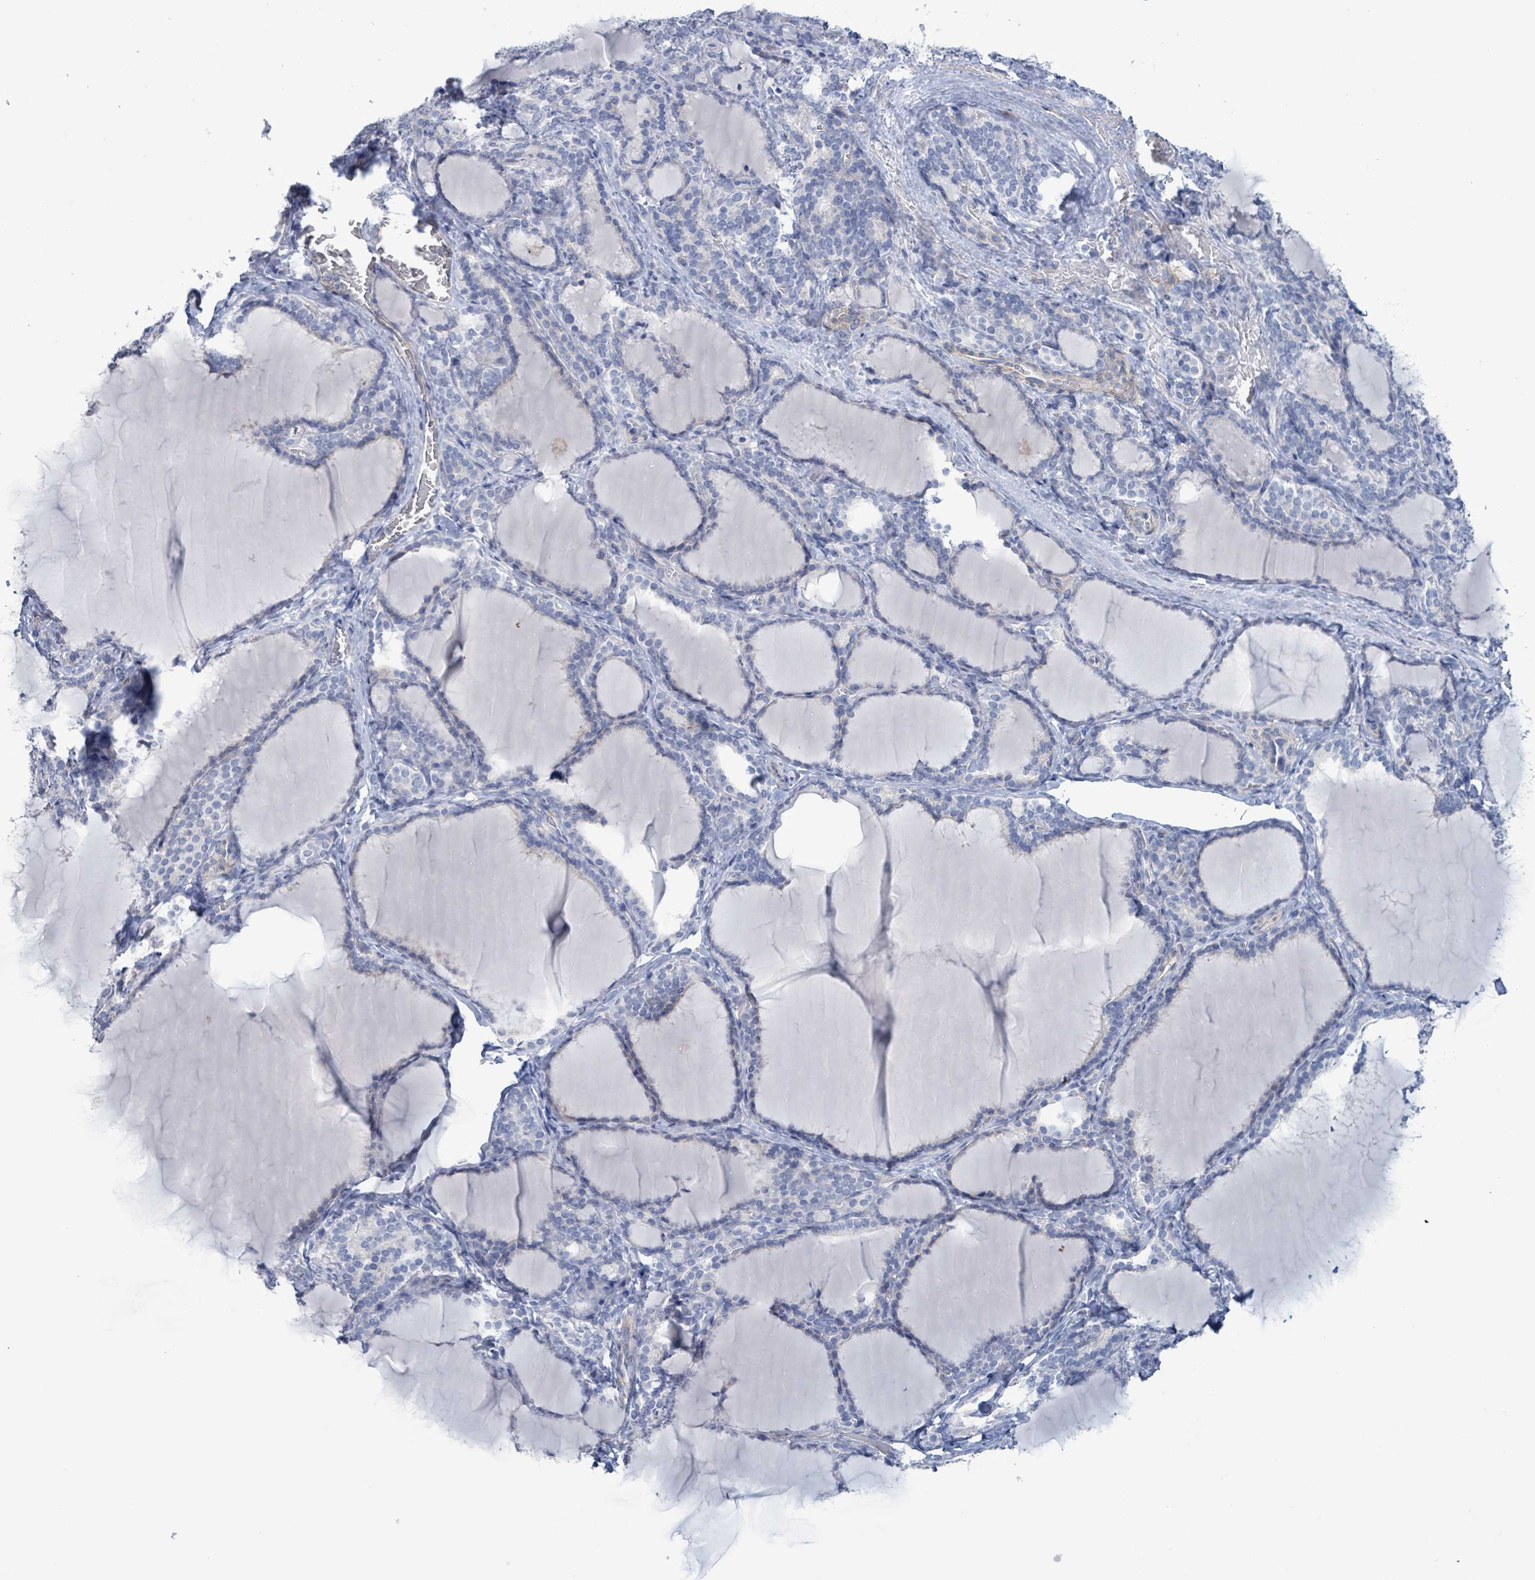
{"staining": {"intensity": "negative", "quantity": "none", "location": "none"}, "tissue": "thyroid gland", "cell_type": "Glandular cells", "image_type": "normal", "snomed": [{"axis": "morphology", "description": "Normal tissue, NOS"}, {"axis": "topography", "description": "Thyroid gland"}], "caption": "Photomicrograph shows no significant protein expression in glandular cells of benign thyroid gland.", "gene": "PKLR", "patient": {"sex": "female", "age": 31}}